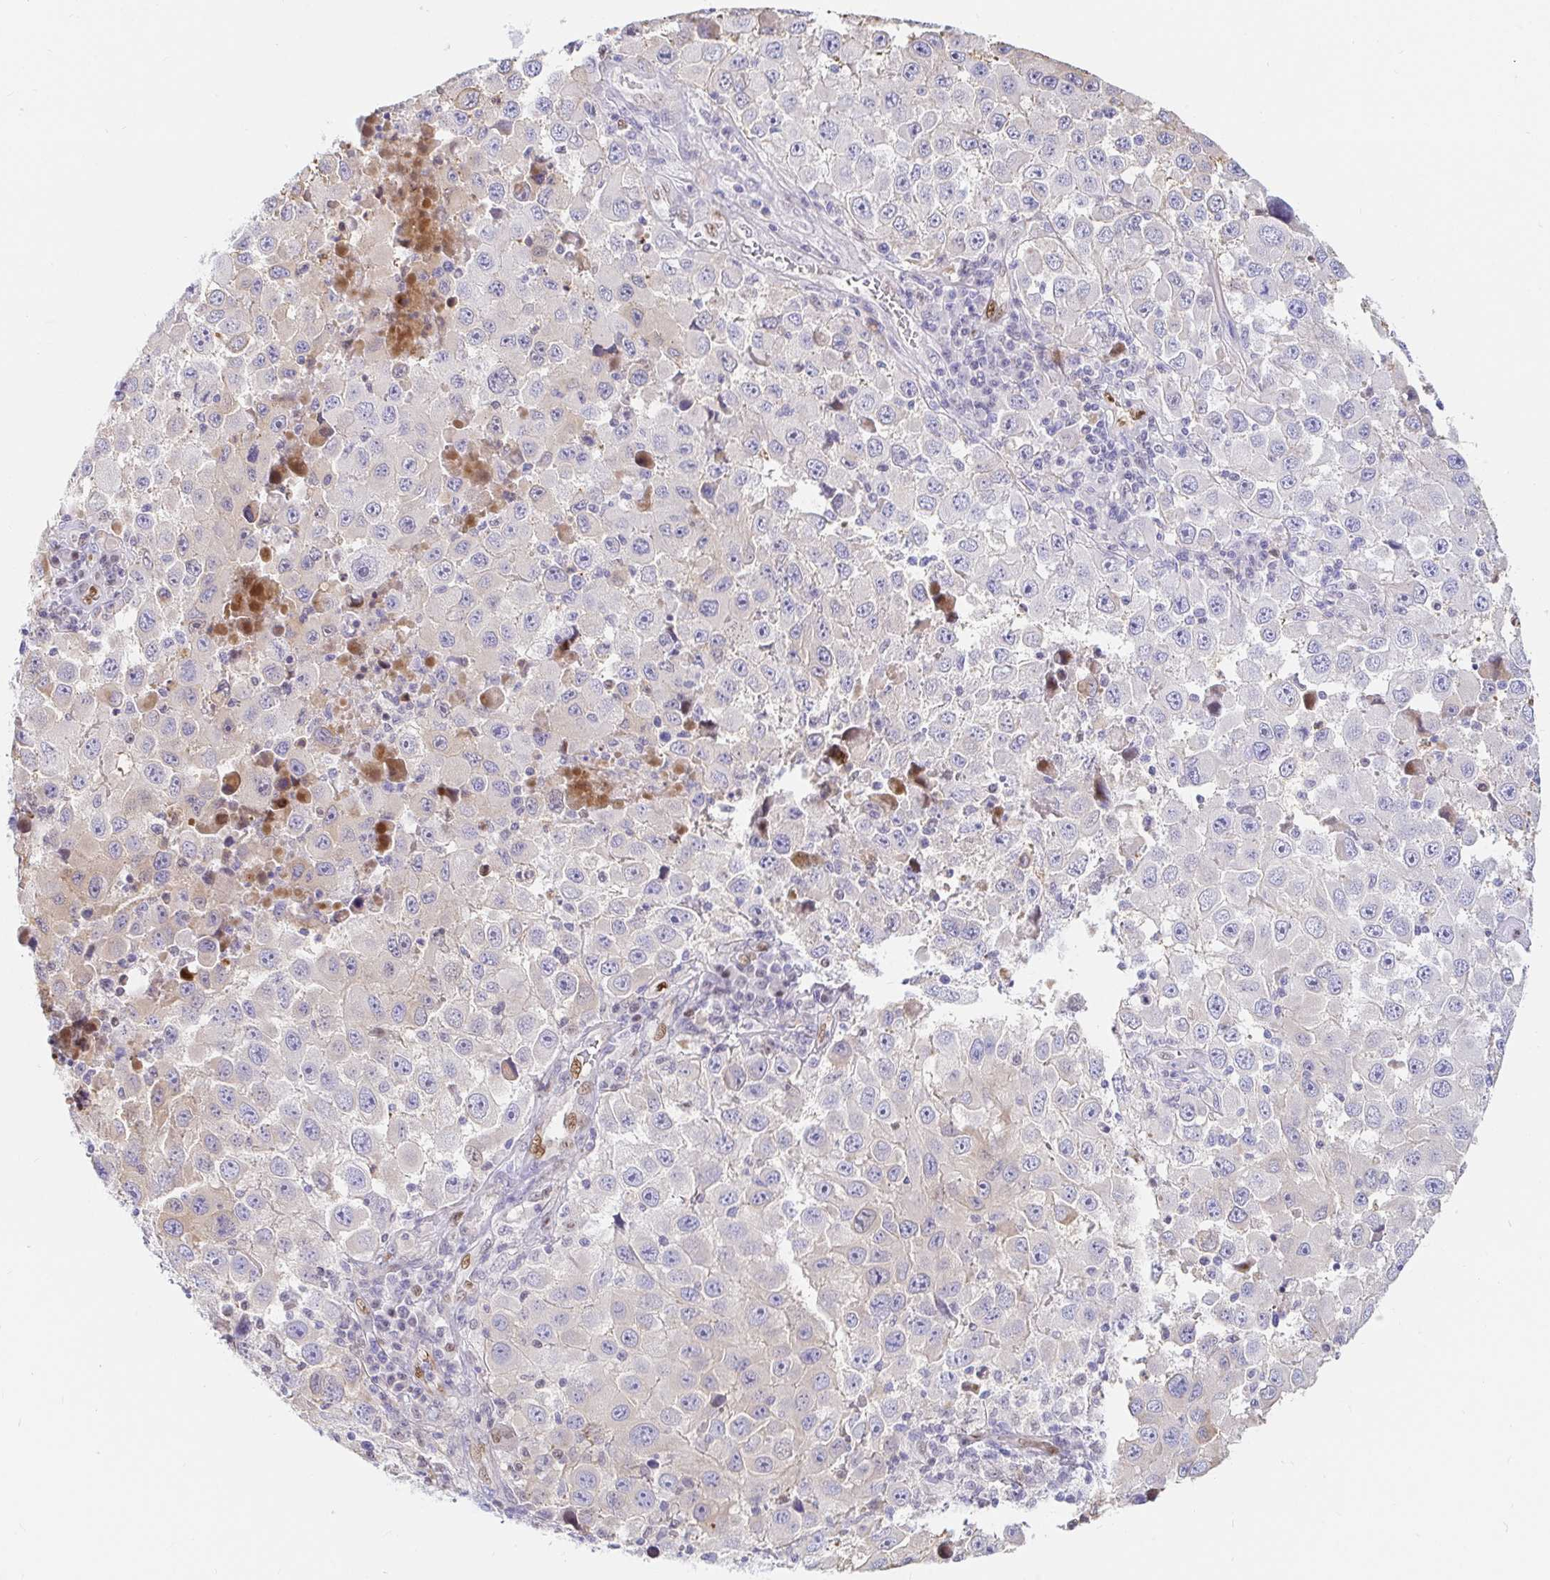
{"staining": {"intensity": "negative", "quantity": "none", "location": "none"}, "tissue": "melanoma", "cell_type": "Tumor cells", "image_type": "cancer", "snomed": [{"axis": "morphology", "description": "Malignant melanoma, Metastatic site"}, {"axis": "topography", "description": "Lymph node"}], "caption": "High power microscopy photomicrograph of an immunohistochemistry (IHC) micrograph of melanoma, revealing no significant positivity in tumor cells.", "gene": "HINFP", "patient": {"sex": "female", "age": 67}}